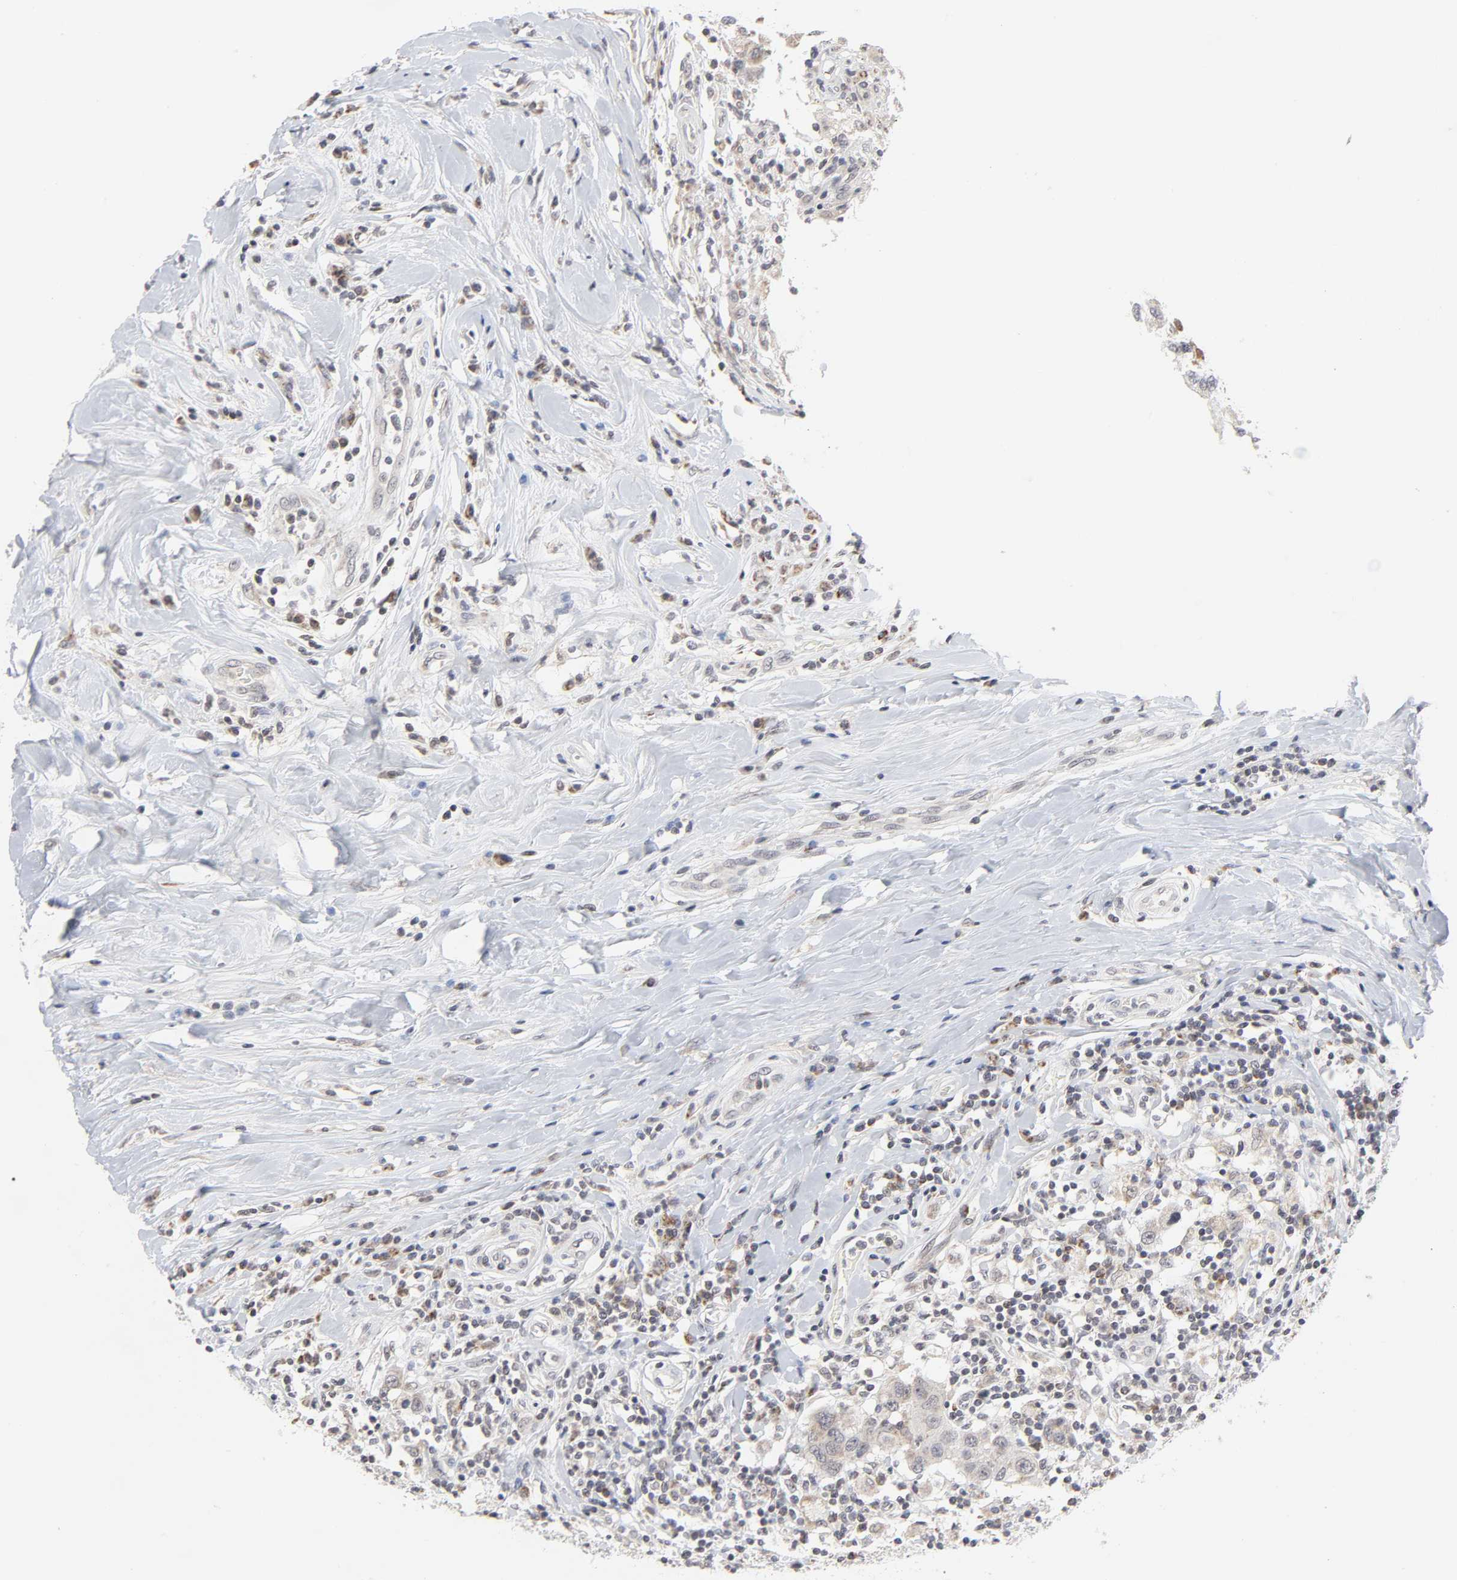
{"staining": {"intensity": "weak", "quantity": ">75%", "location": "cytoplasmic/membranous"}, "tissue": "breast cancer", "cell_type": "Tumor cells", "image_type": "cancer", "snomed": [{"axis": "morphology", "description": "Duct carcinoma"}, {"axis": "topography", "description": "Breast"}], "caption": "IHC micrograph of neoplastic tissue: human breast cancer stained using immunohistochemistry shows low levels of weak protein expression localized specifically in the cytoplasmic/membranous of tumor cells, appearing as a cytoplasmic/membranous brown color.", "gene": "AUH", "patient": {"sex": "female", "age": 27}}